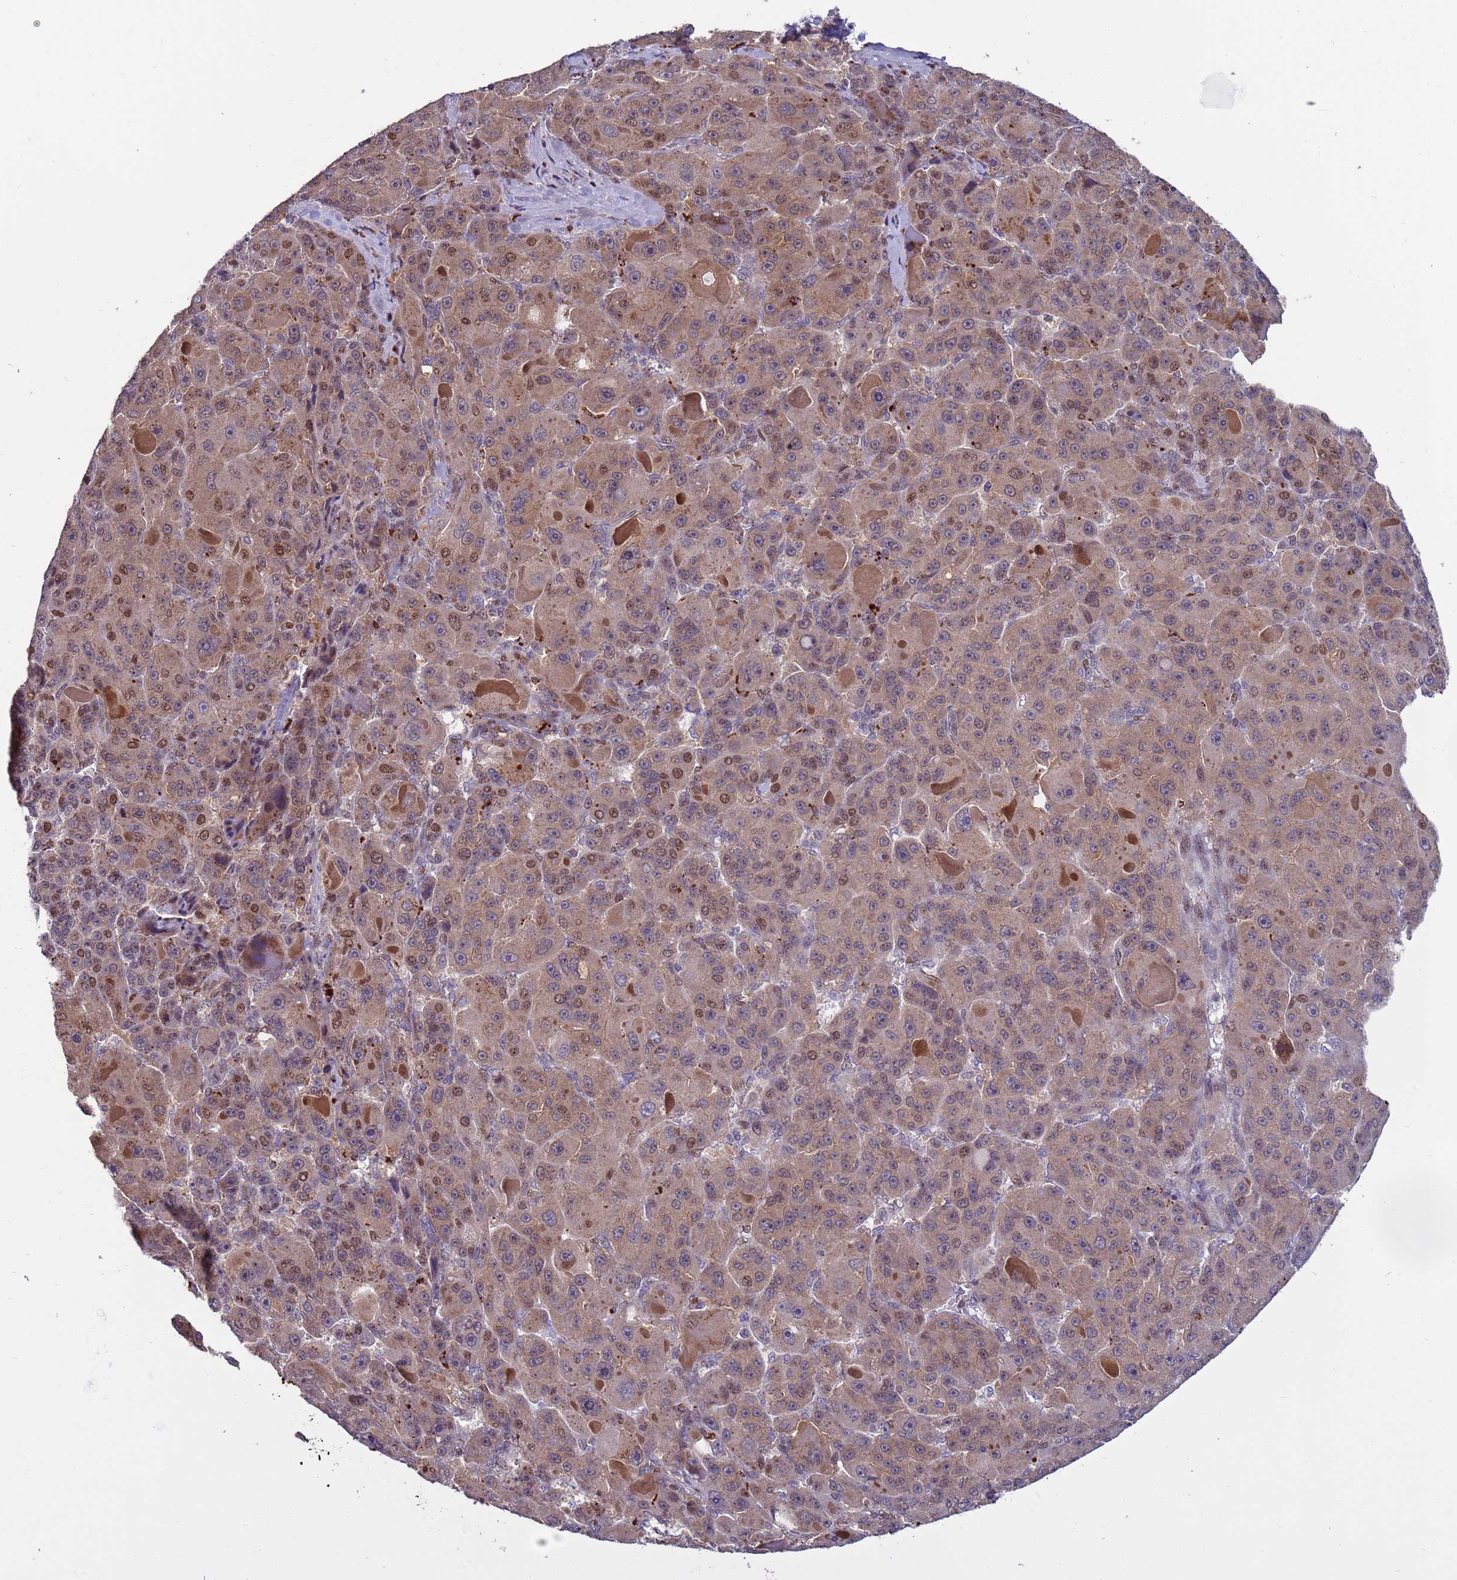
{"staining": {"intensity": "moderate", "quantity": "<25%", "location": "cytoplasmic/membranous,nuclear"}, "tissue": "liver cancer", "cell_type": "Tumor cells", "image_type": "cancer", "snomed": [{"axis": "morphology", "description": "Carcinoma, Hepatocellular, NOS"}, {"axis": "topography", "description": "Liver"}], "caption": "Hepatocellular carcinoma (liver) tissue exhibits moderate cytoplasmic/membranous and nuclear expression in about <25% of tumor cells (DAB IHC with brightfield microscopy, high magnification).", "gene": "HGH1", "patient": {"sex": "male", "age": 76}}